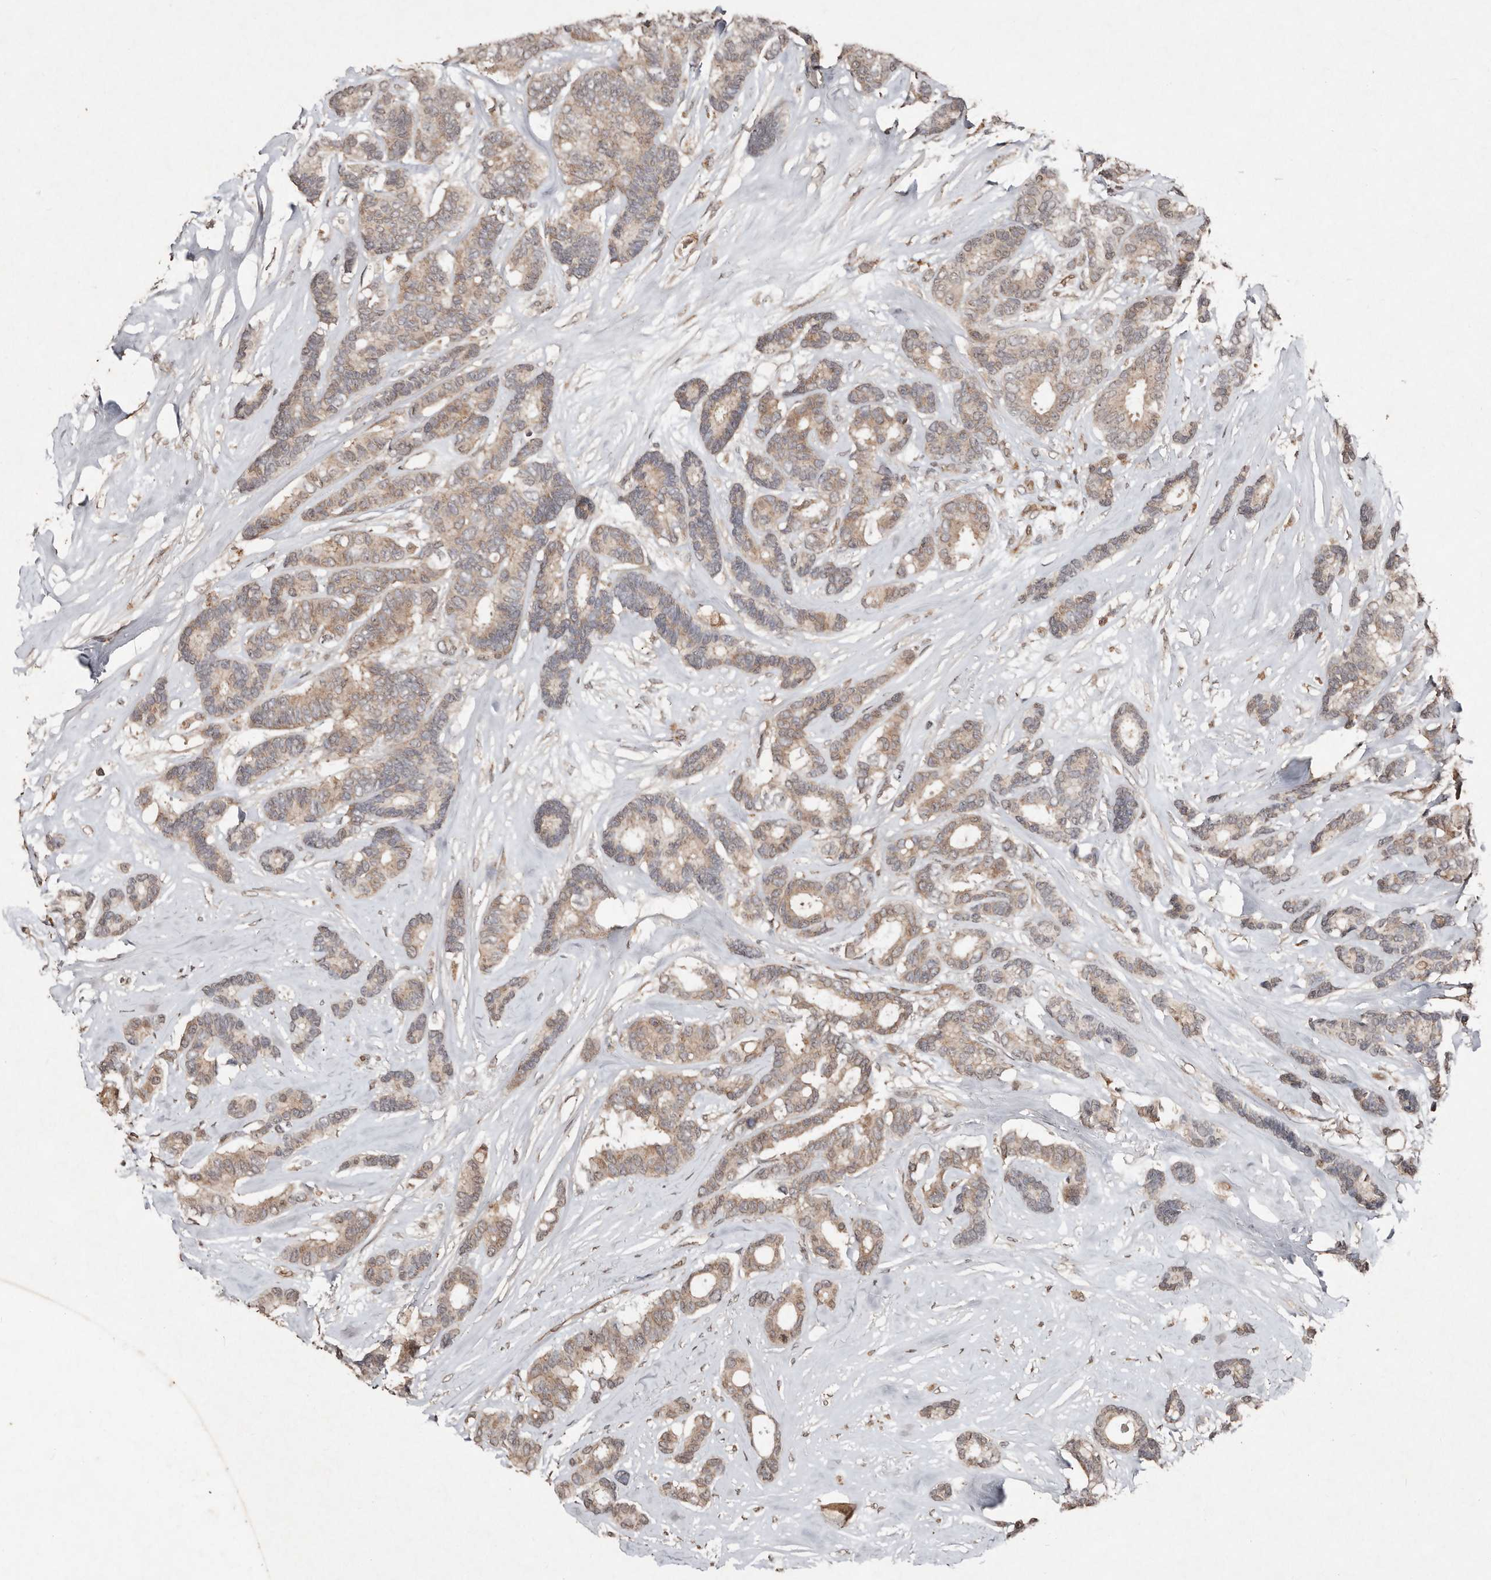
{"staining": {"intensity": "weak", "quantity": ">75%", "location": "cytoplasmic/membranous"}, "tissue": "breast cancer", "cell_type": "Tumor cells", "image_type": "cancer", "snomed": [{"axis": "morphology", "description": "Duct carcinoma"}, {"axis": "topography", "description": "Breast"}], "caption": "Human infiltrating ductal carcinoma (breast) stained for a protein (brown) shows weak cytoplasmic/membranous positive expression in about >75% of tumor cells.", "gene": "DIP2C", "patient": {"sex": "female", "age": 87}}